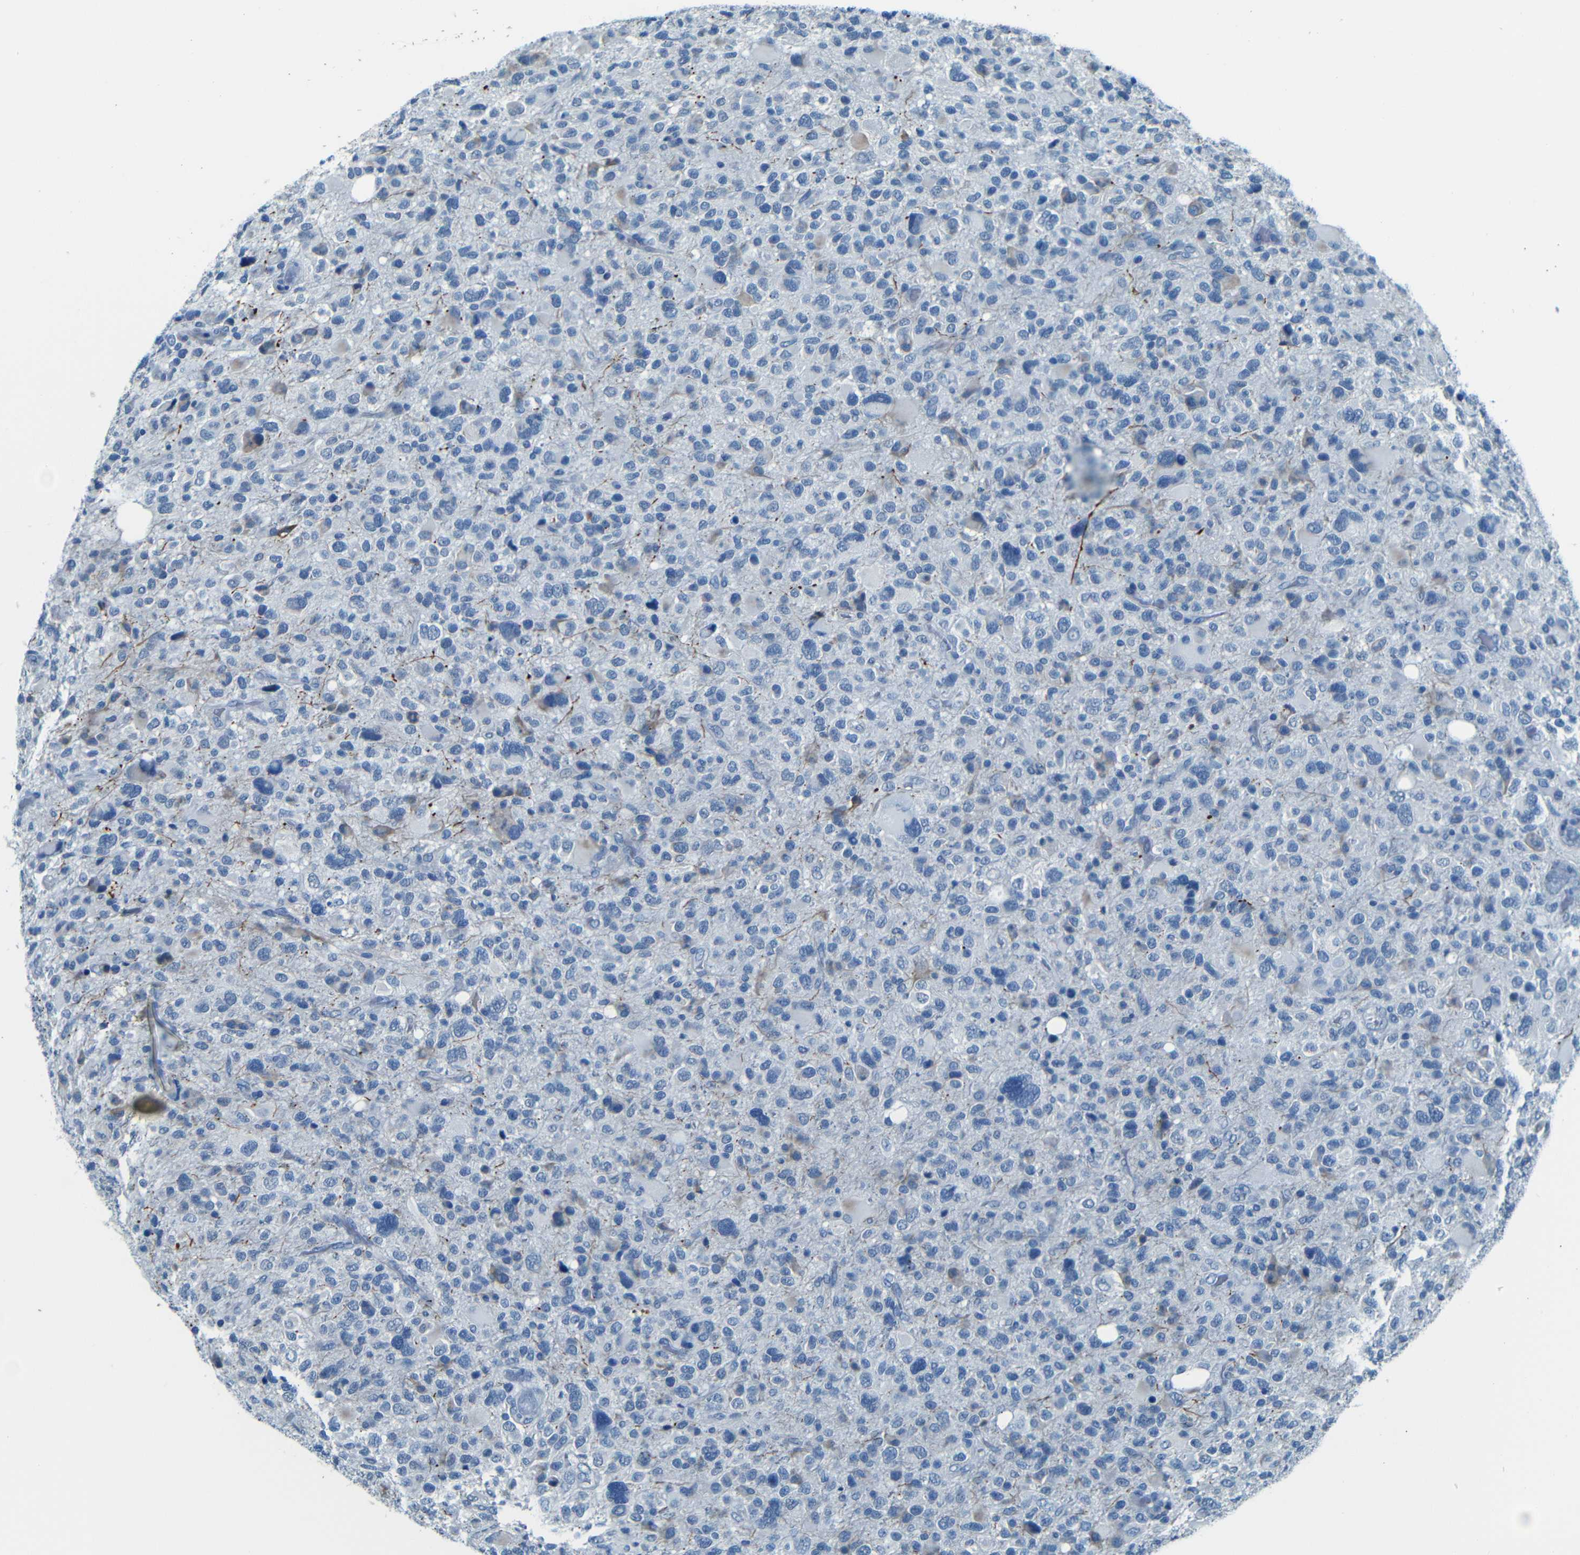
{"staining": {"intensity": "weak", "quantity": "<25%", "location": "cytoplasmic/membranous"}, "tissue": "glioma", "cell_type": "Tumor cells", "image_type": "cancer", "snomed": [{"axis": "morphology", "description": "Glioma, malignant, High grade"}, {"axis": "topography", "description": "Brain"}], "caption": "There is no significant positivity in tumor cells of glioma.", "gene": "ZMAT1", "patient": {"sex": "male", "age": 48}}